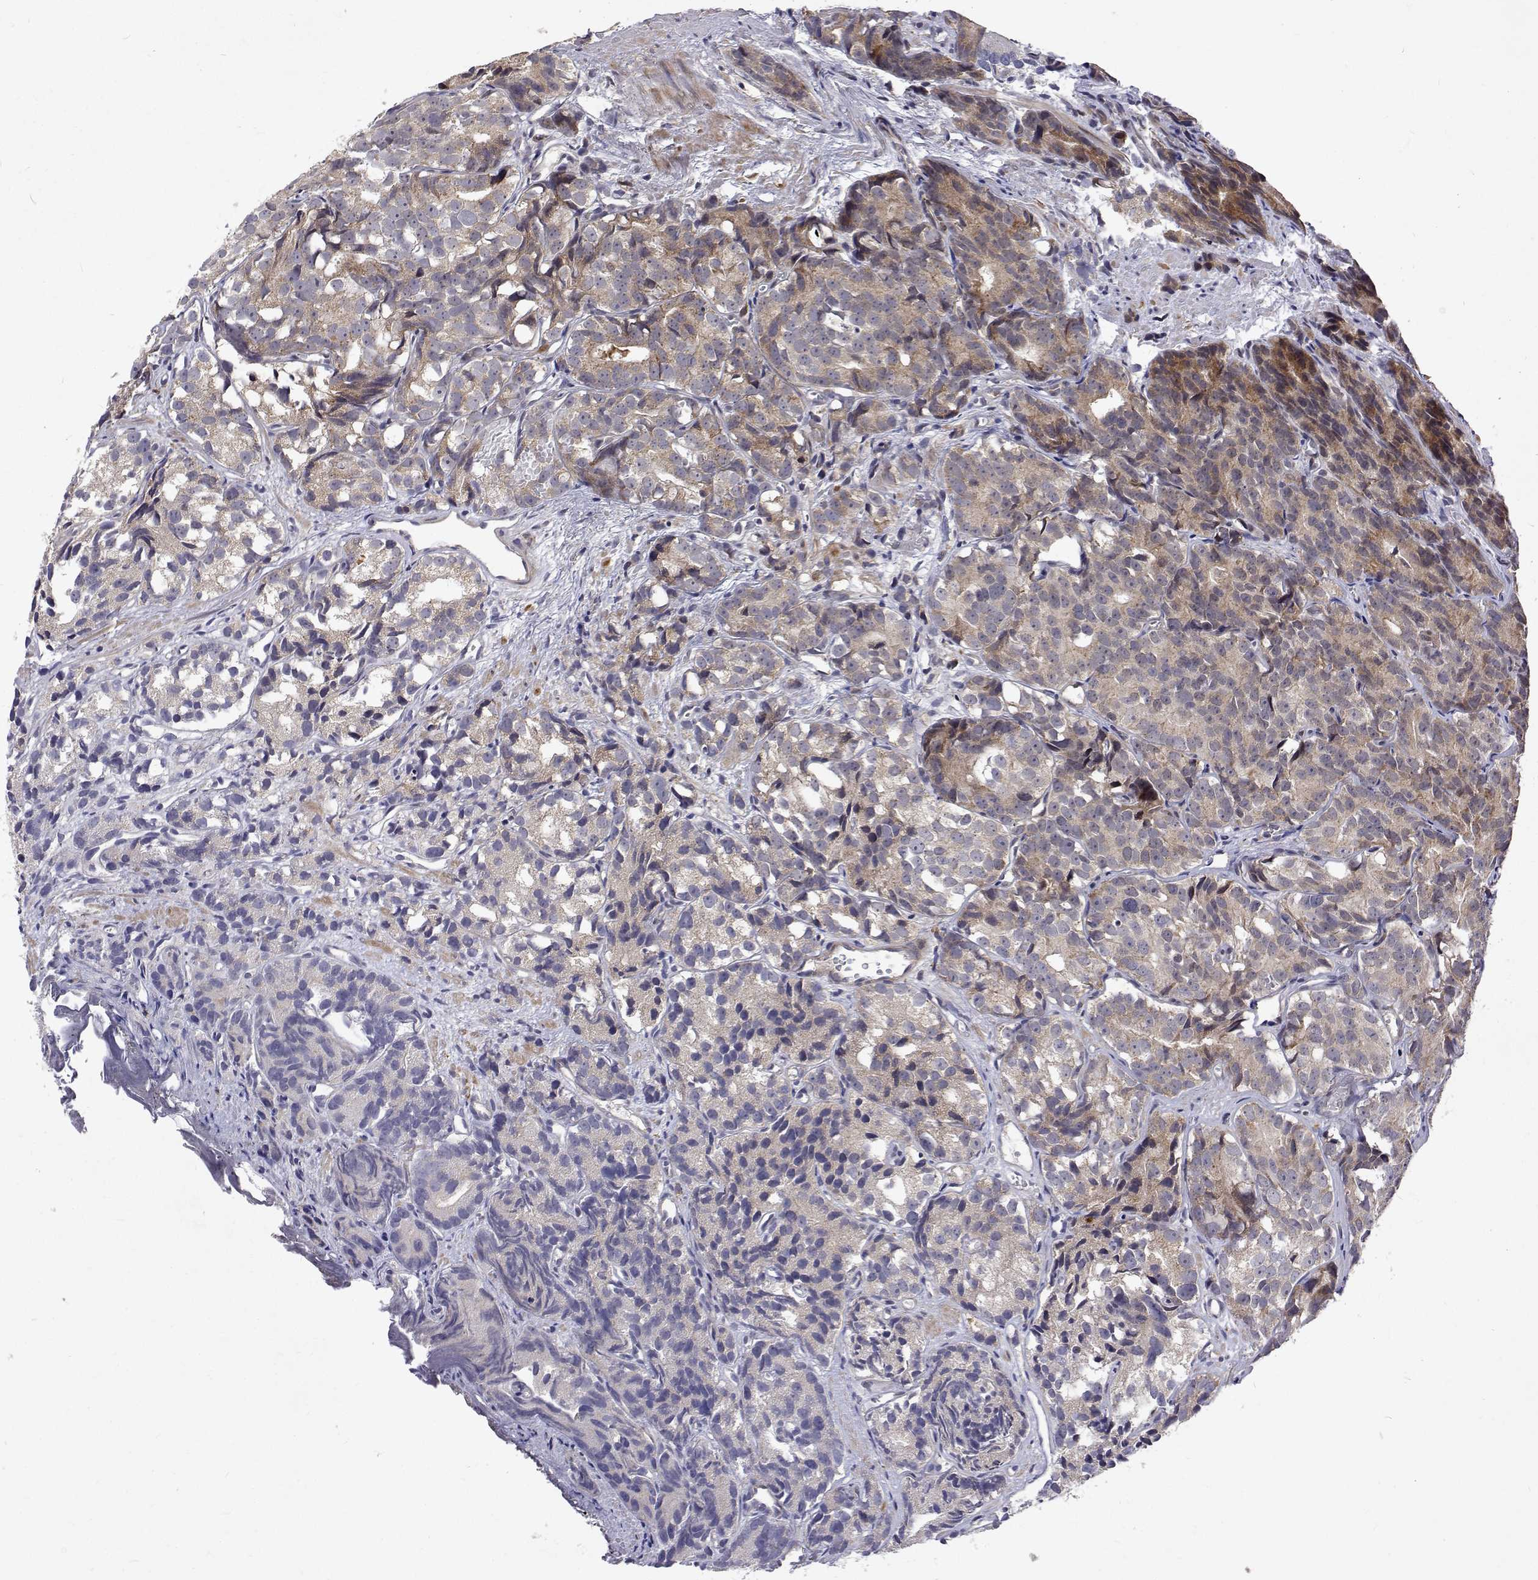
{"staining": {"intensity": "moderate", "quantity": "<25%", "location": "cytoplasmic/membranous"}, "tissue": "prostate cancer", "cell_type": "Tumor cells", "image_type": "cancer", "snomed": [{"axis": "morphology", "description": "Adenocarcinoma, High grade"}, {"axis": "topography", "description": "Prostate"}], "caption": "Prostate cancer (adenocarcinoma (high-grade)) stained with immunohistochemistry (IHC) reveals moderate cytoplasmic/membranous positivity in approximately <25% of tumor cells.", "gene": "ALKBH8", "patient": {"sex": "male", "age": 77}}